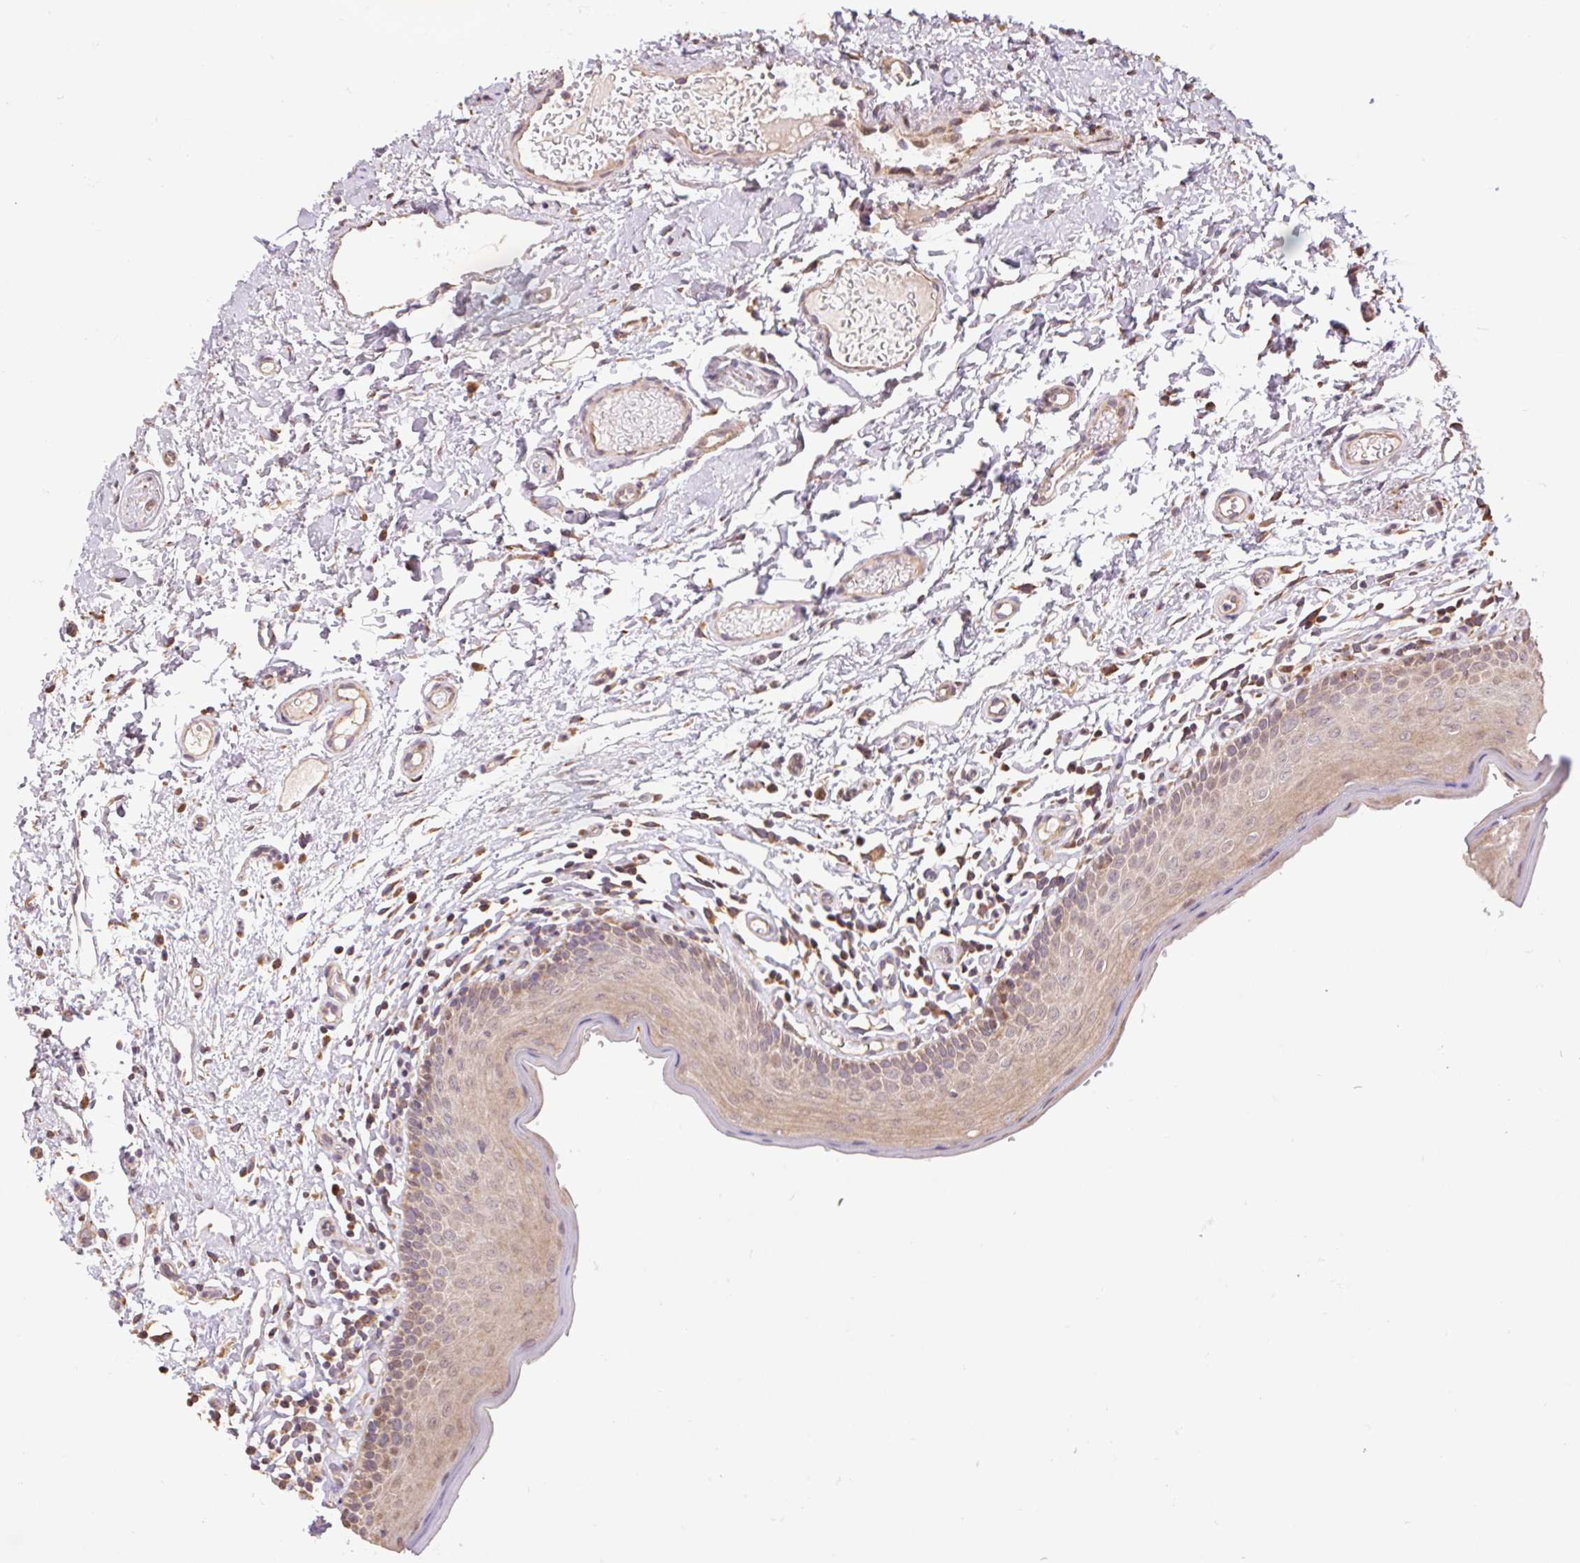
{"staining": {"intensity": "weak", "quantity": ">75%", "location": "cytoplasmic/membranous"}, "tissue": "oral mucosa", "cell_type": "Squamous epithelial cells", "image_type": "normal", "snomed": [{"axis": "morphology", "description": "Normal tissue, NOS"}, {"axis": "topography", "description": "Oral tissue"}, {"axis": "topography", "description": "Tounge, NOS"}], "caption": "Protein expression analysis of normal human oral mucosa reveals weak cytoplasmic/membranous staining in about >75% of squamous epithelial cells. The protein of interest is shown in brown color, while the nuclei are stained blue.", "gene": "PDHA1", "patient": {"sex": "female", "age": 58}}